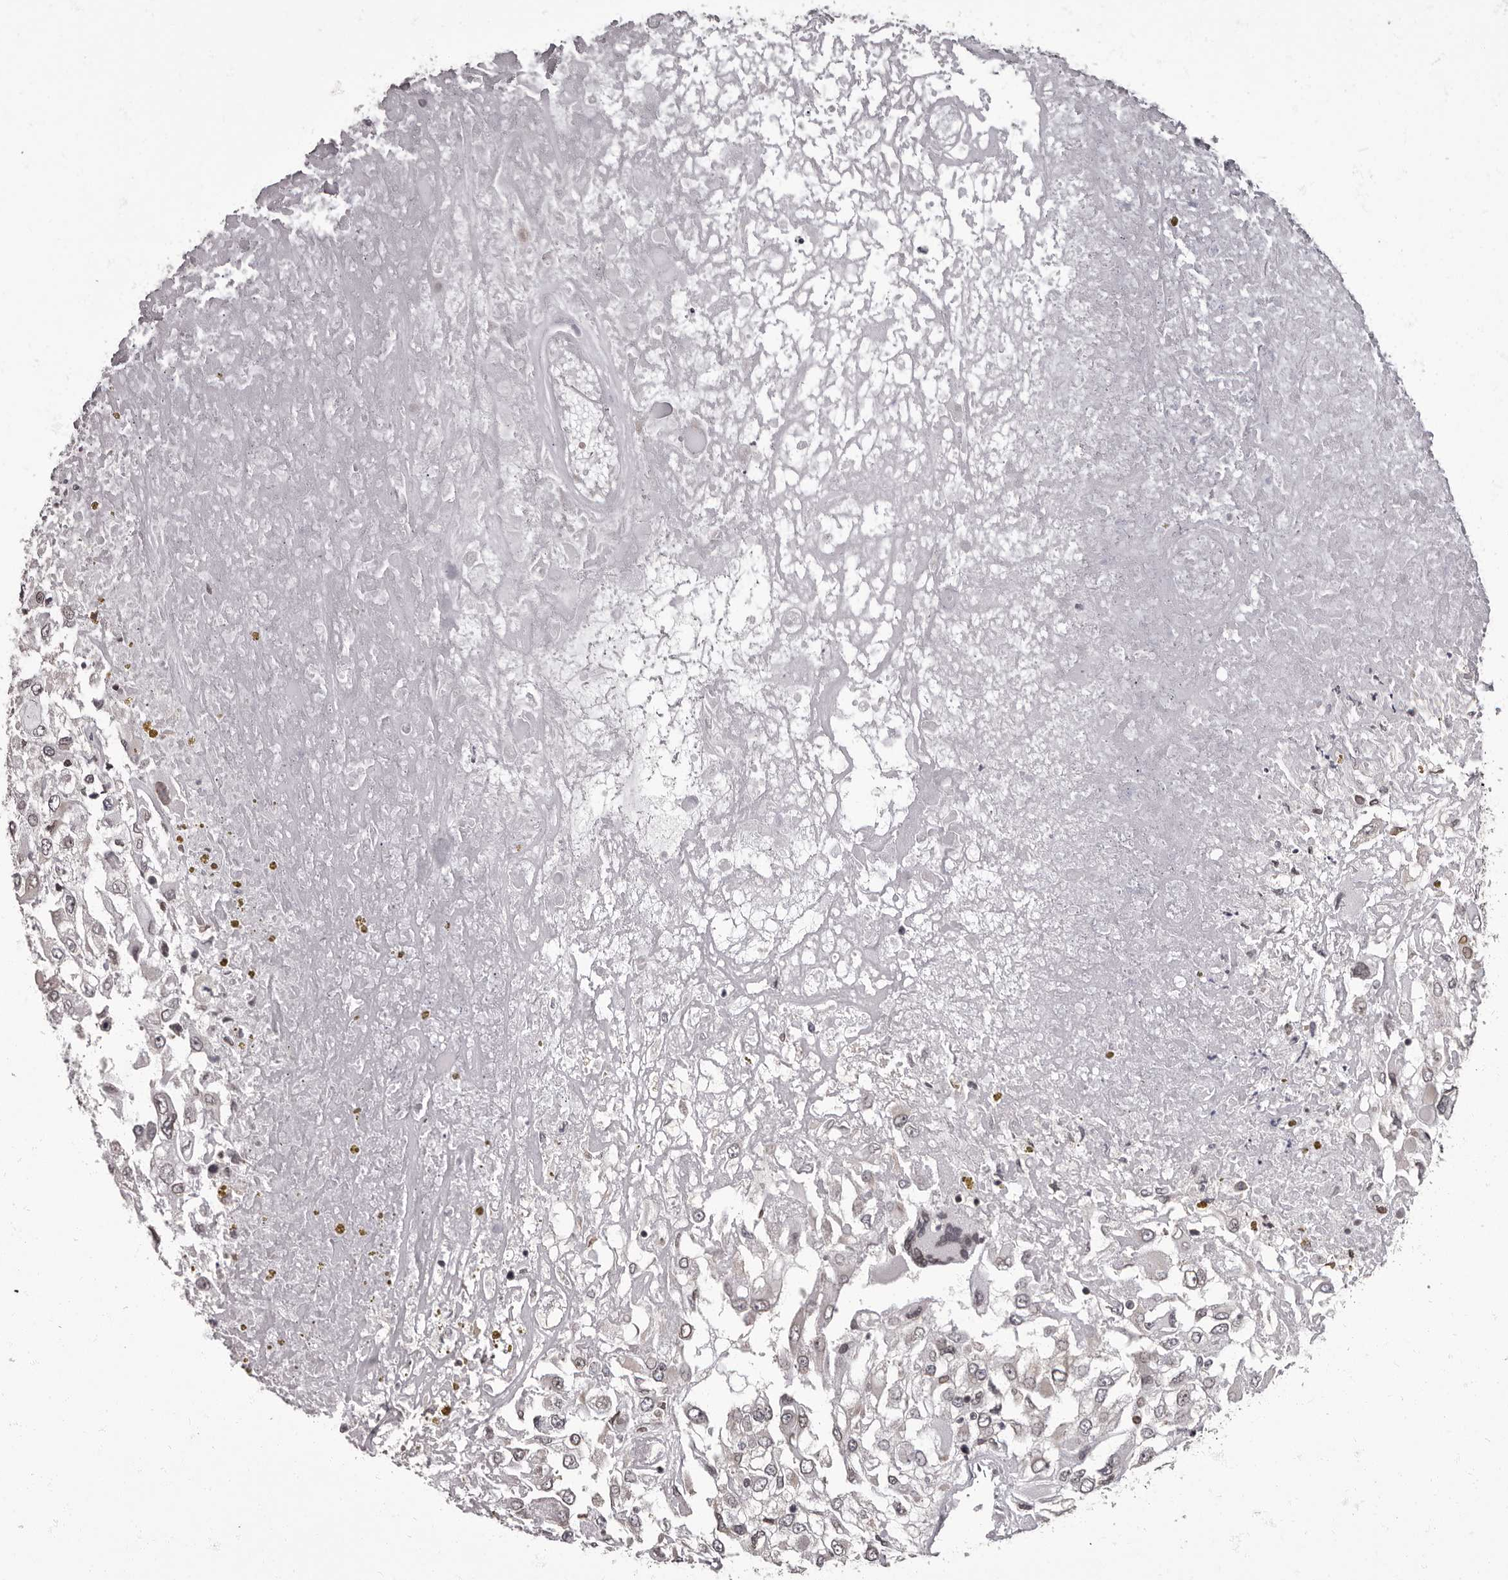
{"staining": {"intensity": "weak", "quantity": "<25%", "location": "nuclear"}, "tissue": "renal cancer", "cell_type": "Tumor cells", "image_type": "cancer", "snomed": [{"axis": "morphology", "description": "Adenocarcinoma, NOS"}, {"axis": "topography", "description": "Kidney"}], "caption": "Tumor cells are negative for brown protein staining in adenocarcinoma (renal). The staining was performed using DAB (3,3'-diaminobenzidine) to visualize the protein expression in brown, while the nuclei were stained in blue with hematoxylin (Magnification: 20x).", "gene": "C1orf50", "patient": {"sex": "female", "age": 52}}